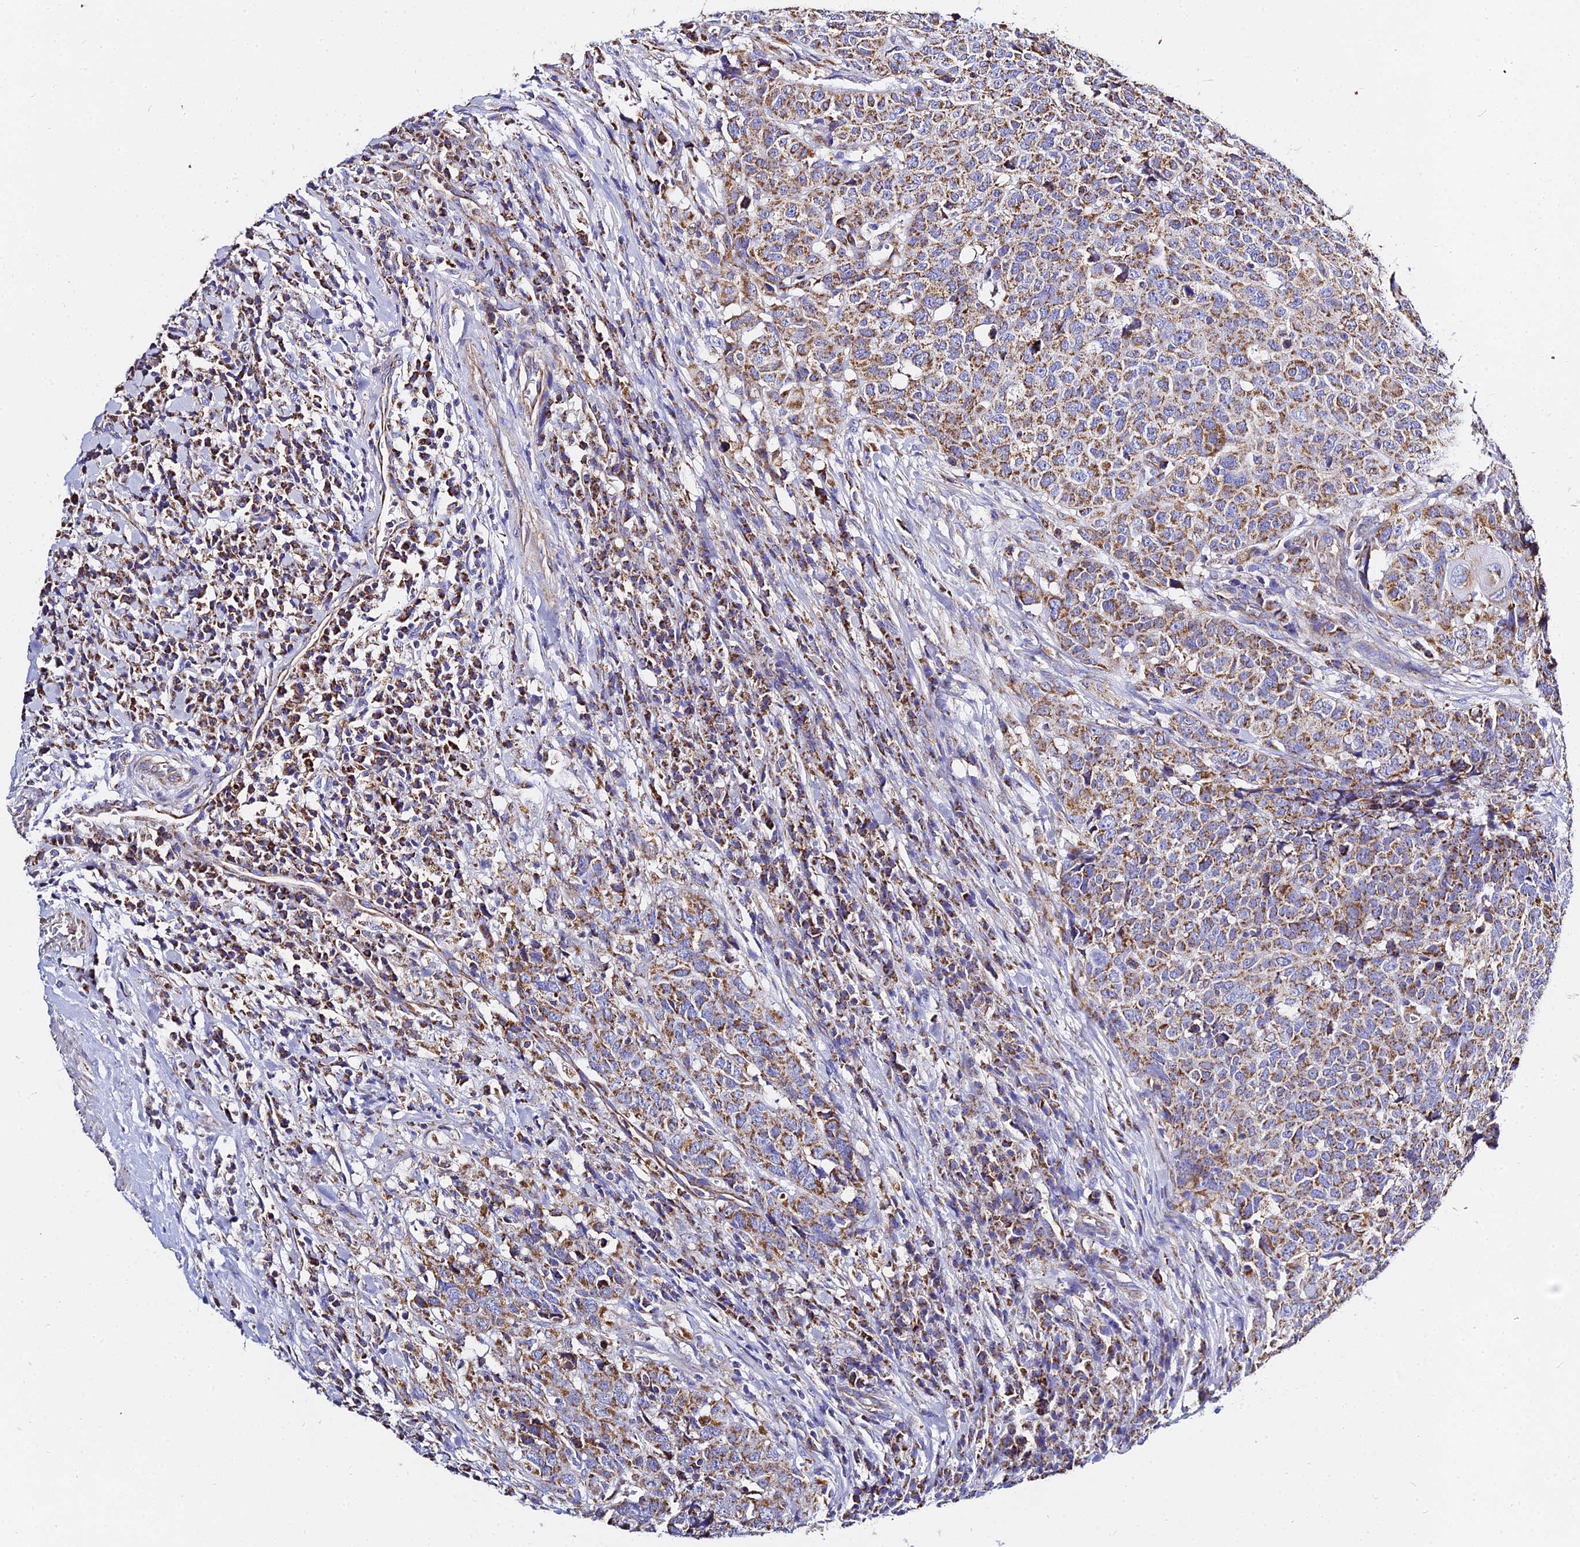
{"staining": {"intensity": "moderate", "quantity": ">75%", "location": "cytoplasmic/membranous"}, "tissue": "head and neck cancer", "cell_type": "Tumor cells", "image_type": "cancer", "snomed": [{"axis": "morphology", "description": "Squamous cell carcinoma, NOS"}, {"axis": "topography", "description": "Head-Neck"}], "caption": "The photomicrograph exhibits immunohistochemical staining of head and neck cancer (squamous cell carcinoma). There is moderate cytoplasmic/membranous positivity is present in about >75% of tumor cells.", "gene": "ZNF573", "patient": {"sex": "male", "age": 66}}